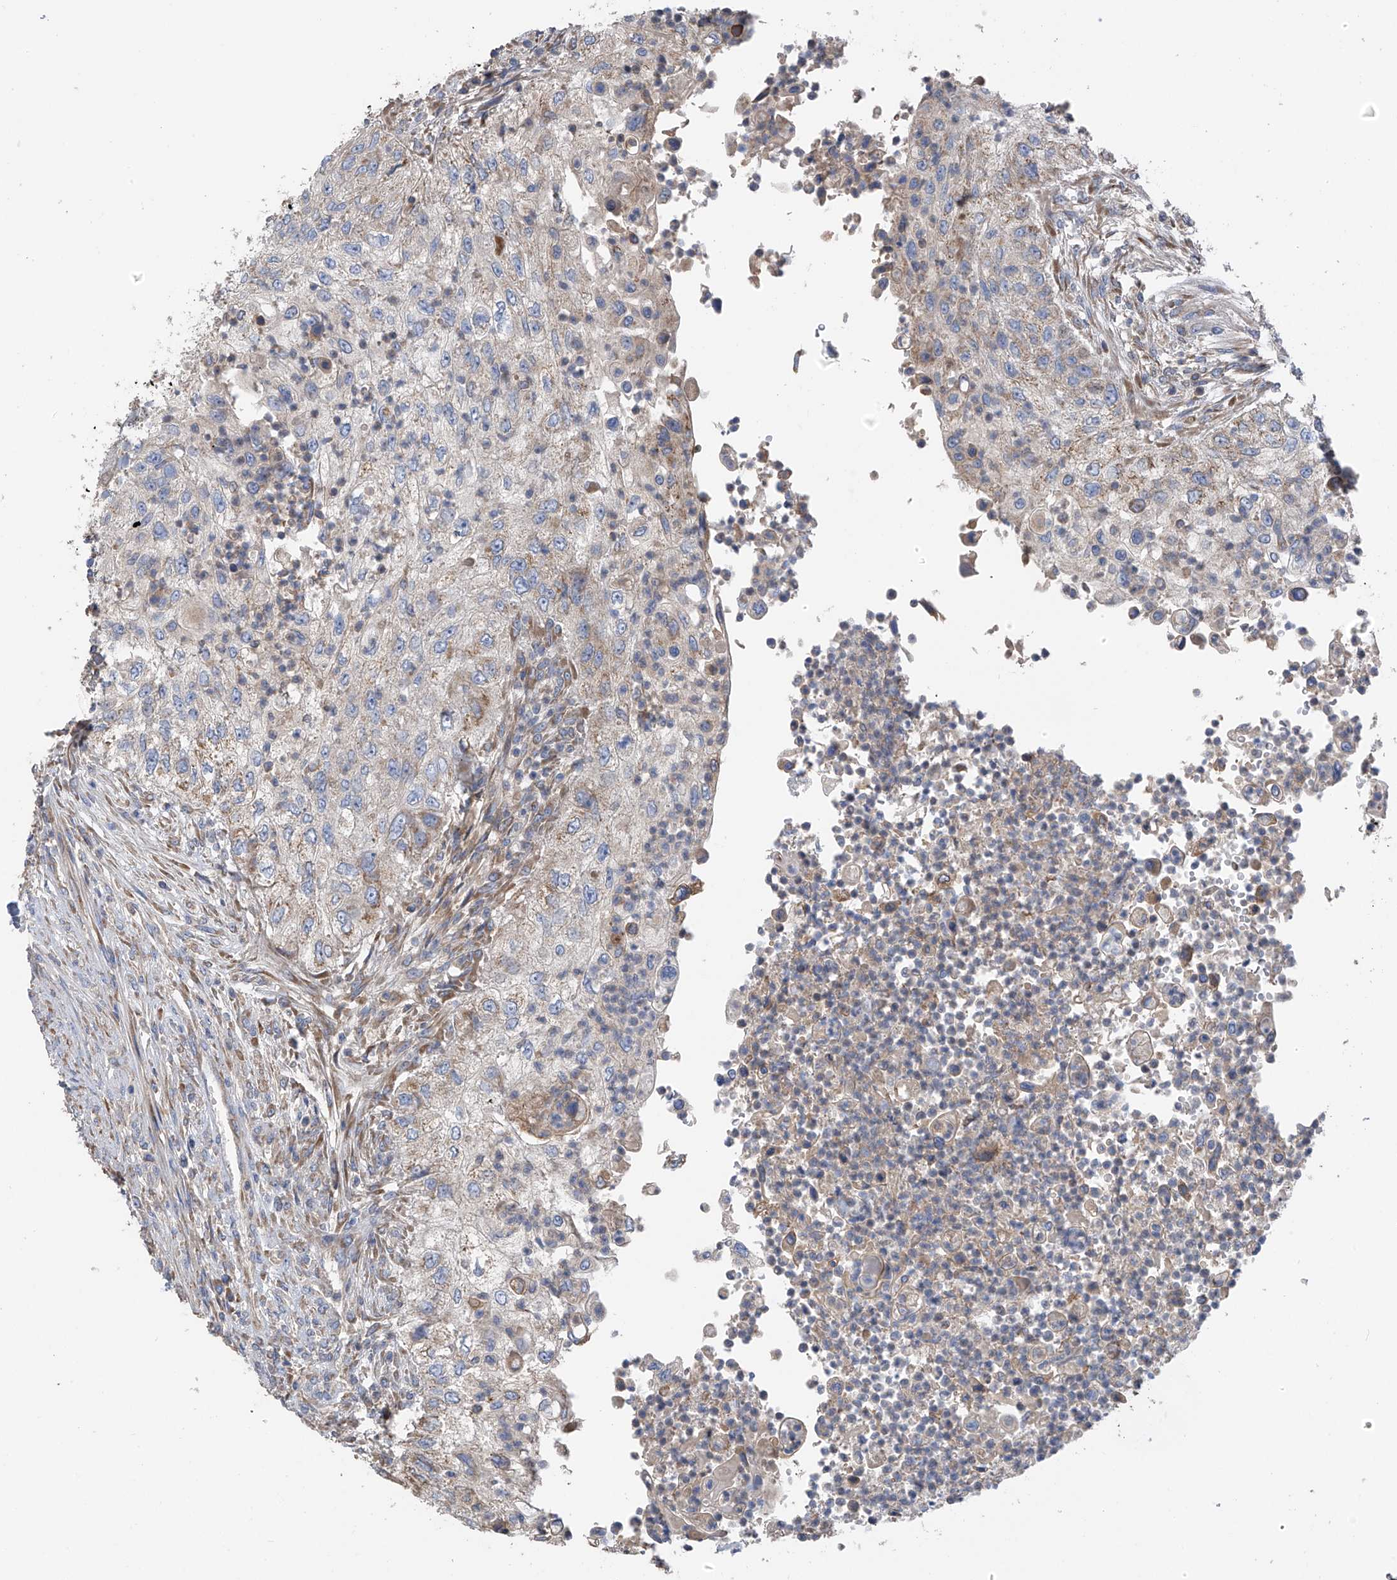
{"staining": {"intensity": "negative", "quantity": "none", "location": "none"}, "tissue": "urothelial cancer", "cell_type": "Tumor cells", "image_type": "cancer", "snomed": [{"axis": "morphology", "description": "Urothelial carcinoma, High grade"}, {"axis": "topography", "description": "Urinary bladder"}], "caption": "Immunohistochemistry histopathology image of human urothelial cancer stained for a protein (brown), which shows no staining in tumor cells.", "gene": "GALNTL6", "patient": {"sex": "female", "age": 60}}